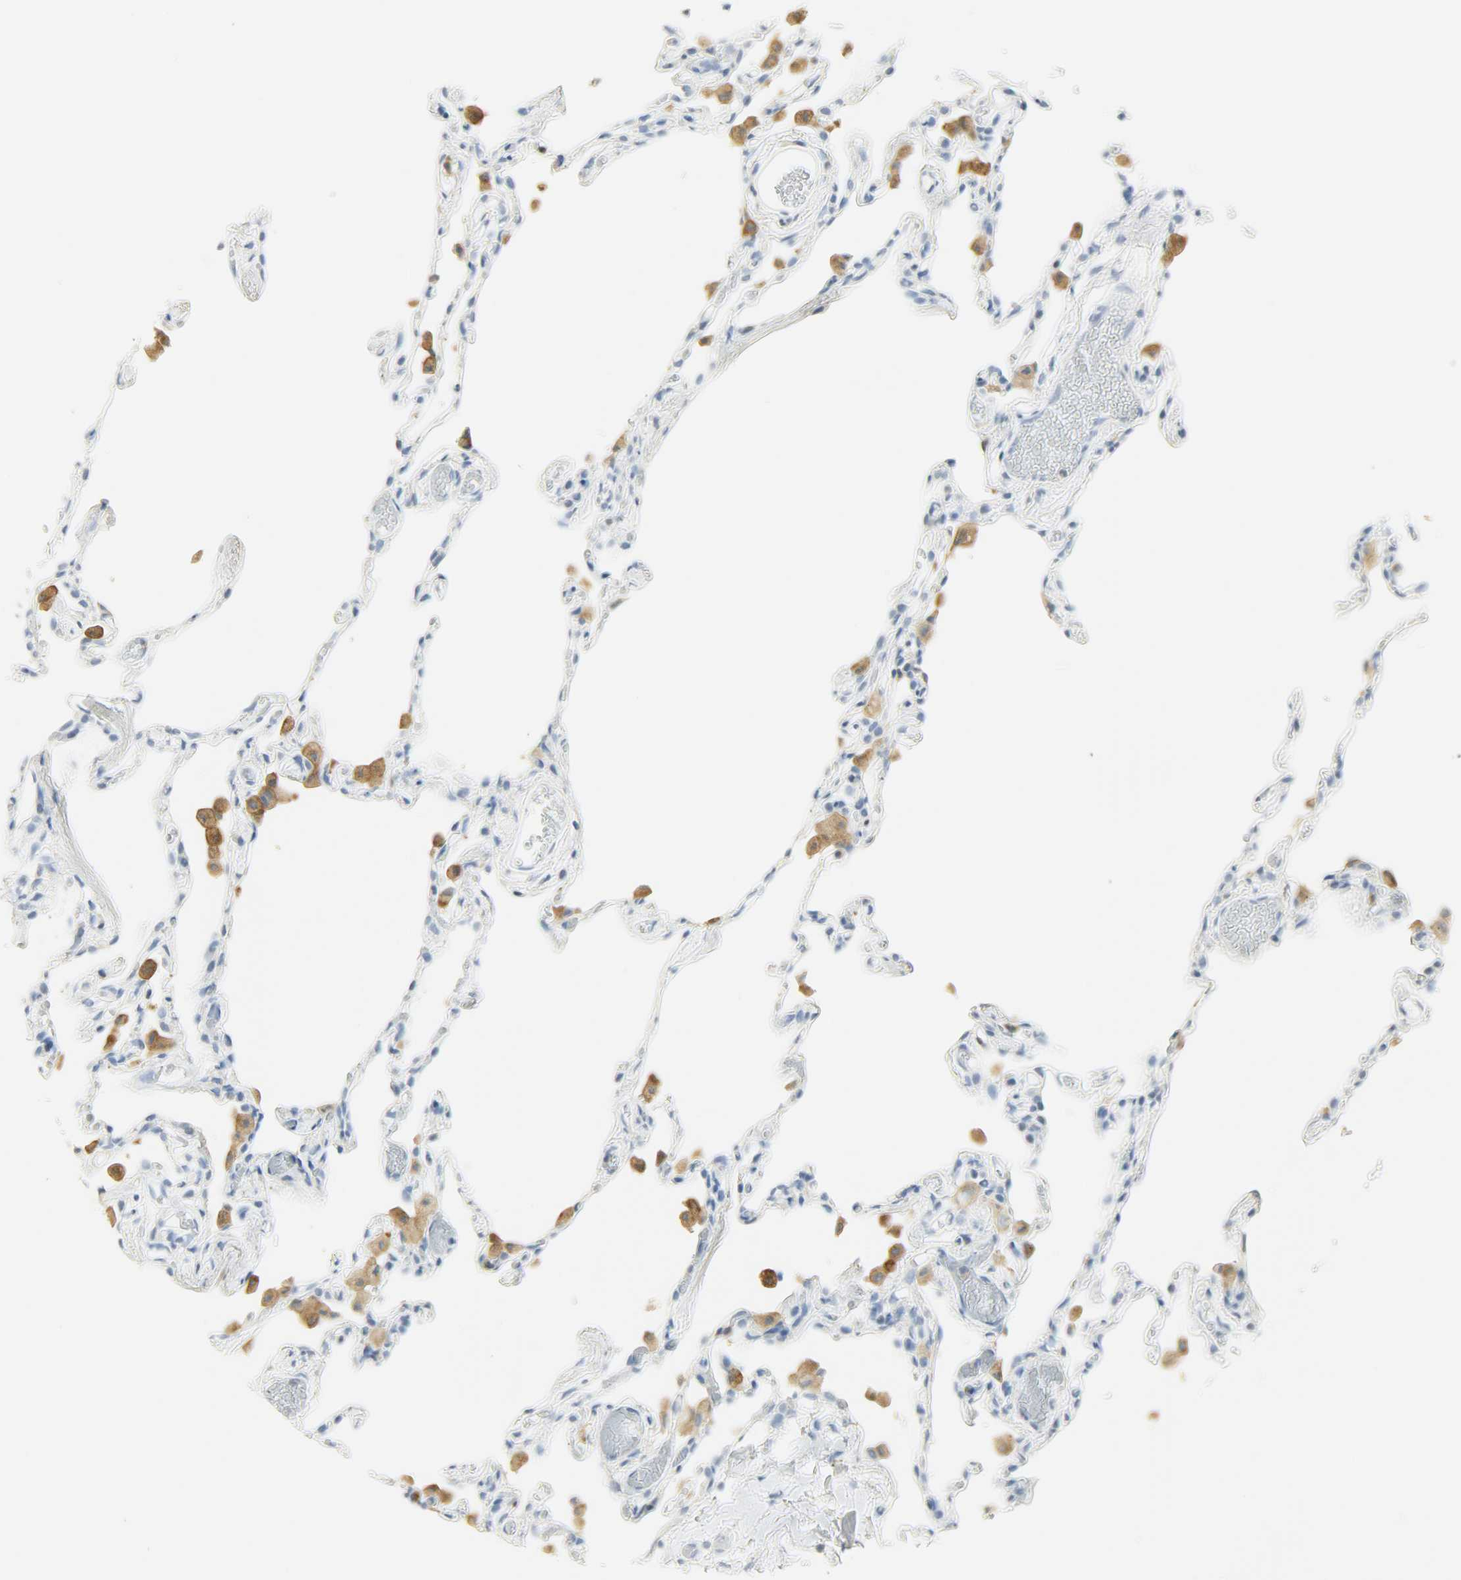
{"staining": {"intensity": "negative", "quantity": "none", "location": "none"}, "tissue": "lung", "cell_type": "Alveolar cells", "image_type": "normal", "snomed": [{"axis": "morphology", "description": "Normal tissue, NOS"}, {"axis": "topography", "description": "Lung"}], "caption": "This histopathology image is of unremarkable lung stained with immunohistochemistry (IHC) to label a protein in brown with the nuclei are counter-stained blue. There is no positivity in alveolar cells.", "gene": "PTPN6", "patient": {"sex": "female", "age": 49}}